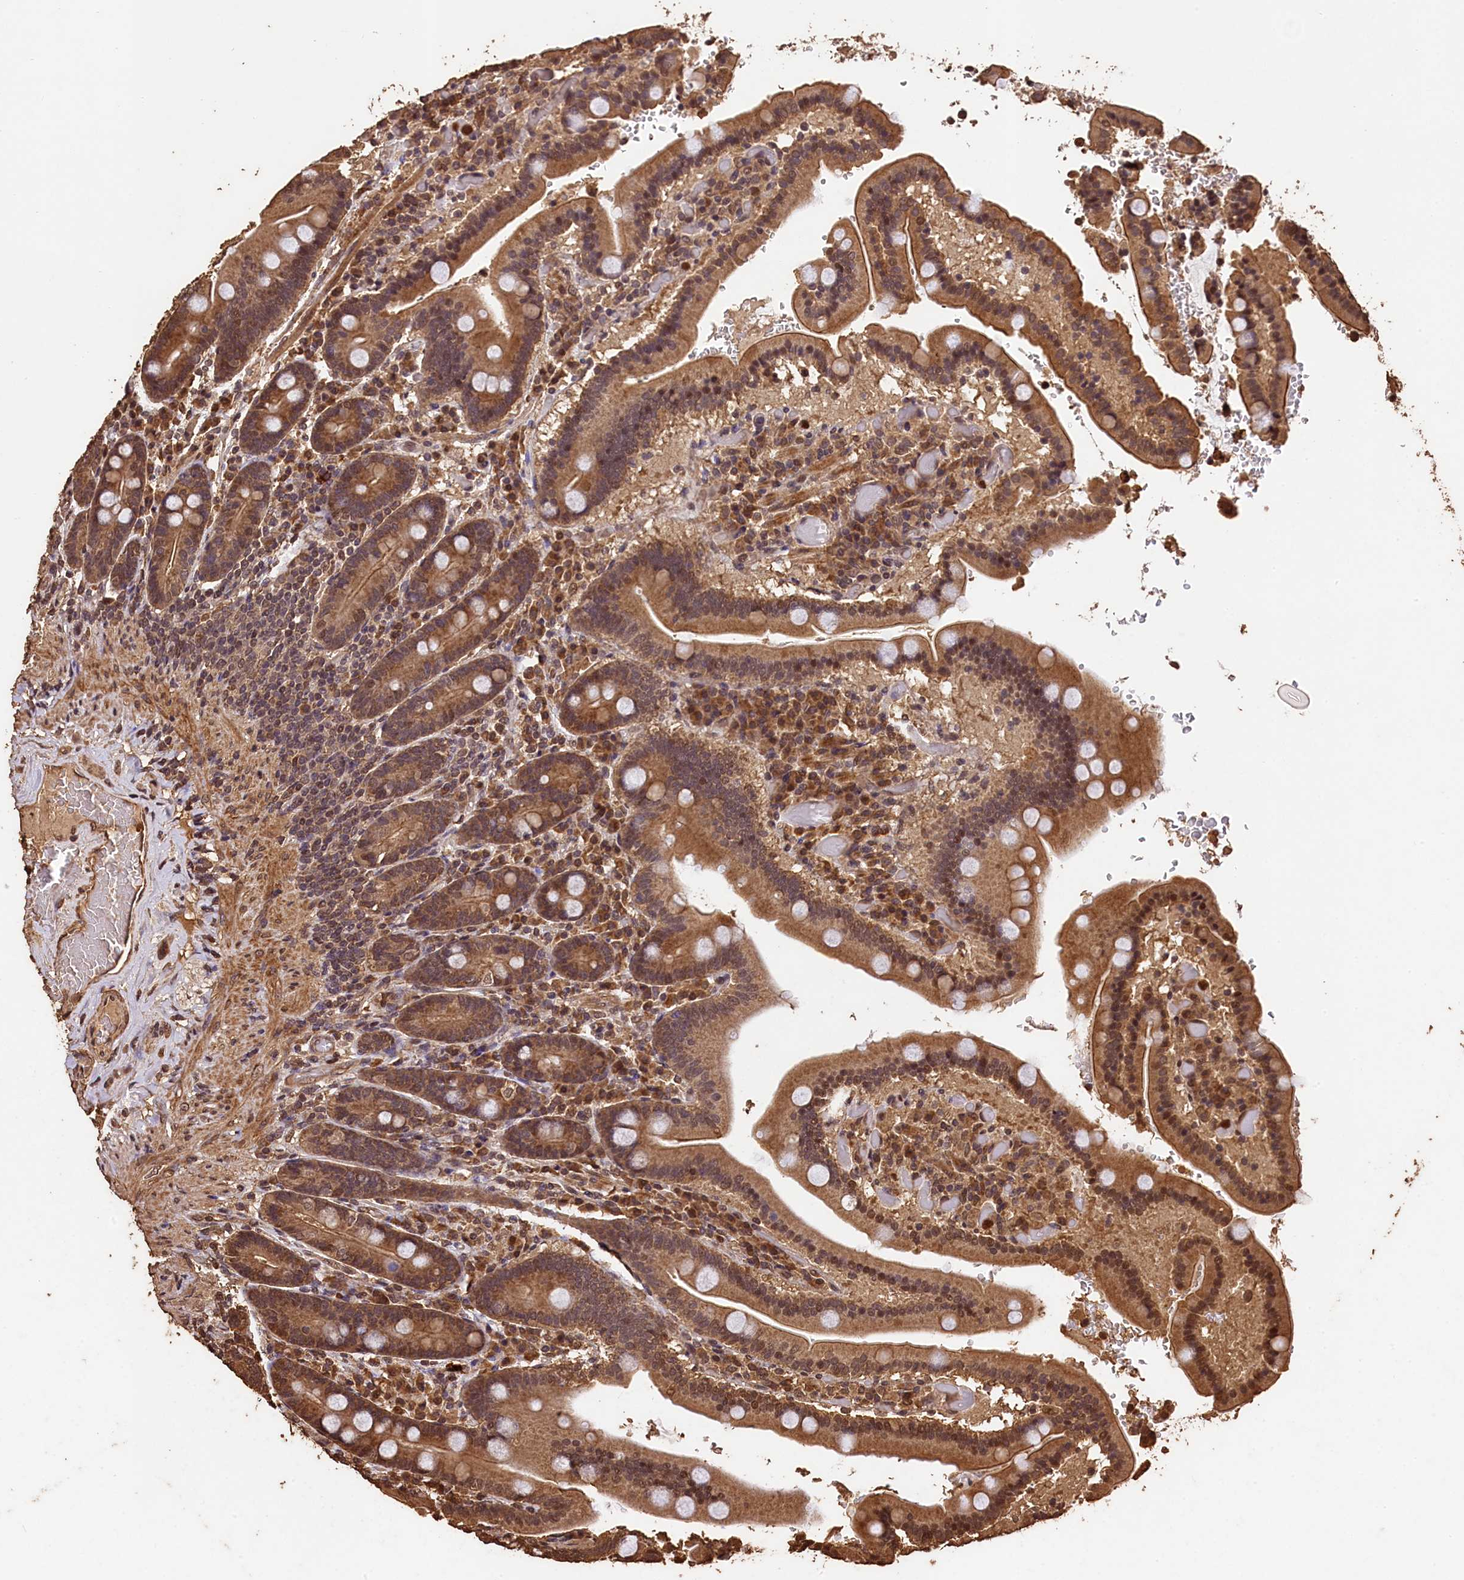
{"staining": {"intensity": "moderate", "quantity": ">75%", "location": "cytoplasmic/membranous,nuclear"}, "tissue": "duodenum", "cell_type": "Glandular cells", "image_type": "normal", "snomed": [{"axis": "morphology", "description": "Normal tissue, NOS"}, {"axis": "topography", "description": "Duodenum"}], "caption": "Protein staining of normal duodenum exhibits moderate cytoplasmic/membranous,nuclear staining in approximately >75% of glandular cells. Immunohistochemistry (ihc) stains the protein in brown and the nuclei are stained blue.", "gene": "CEP57L1", "patient": {"sex": "female", "age": 62}}